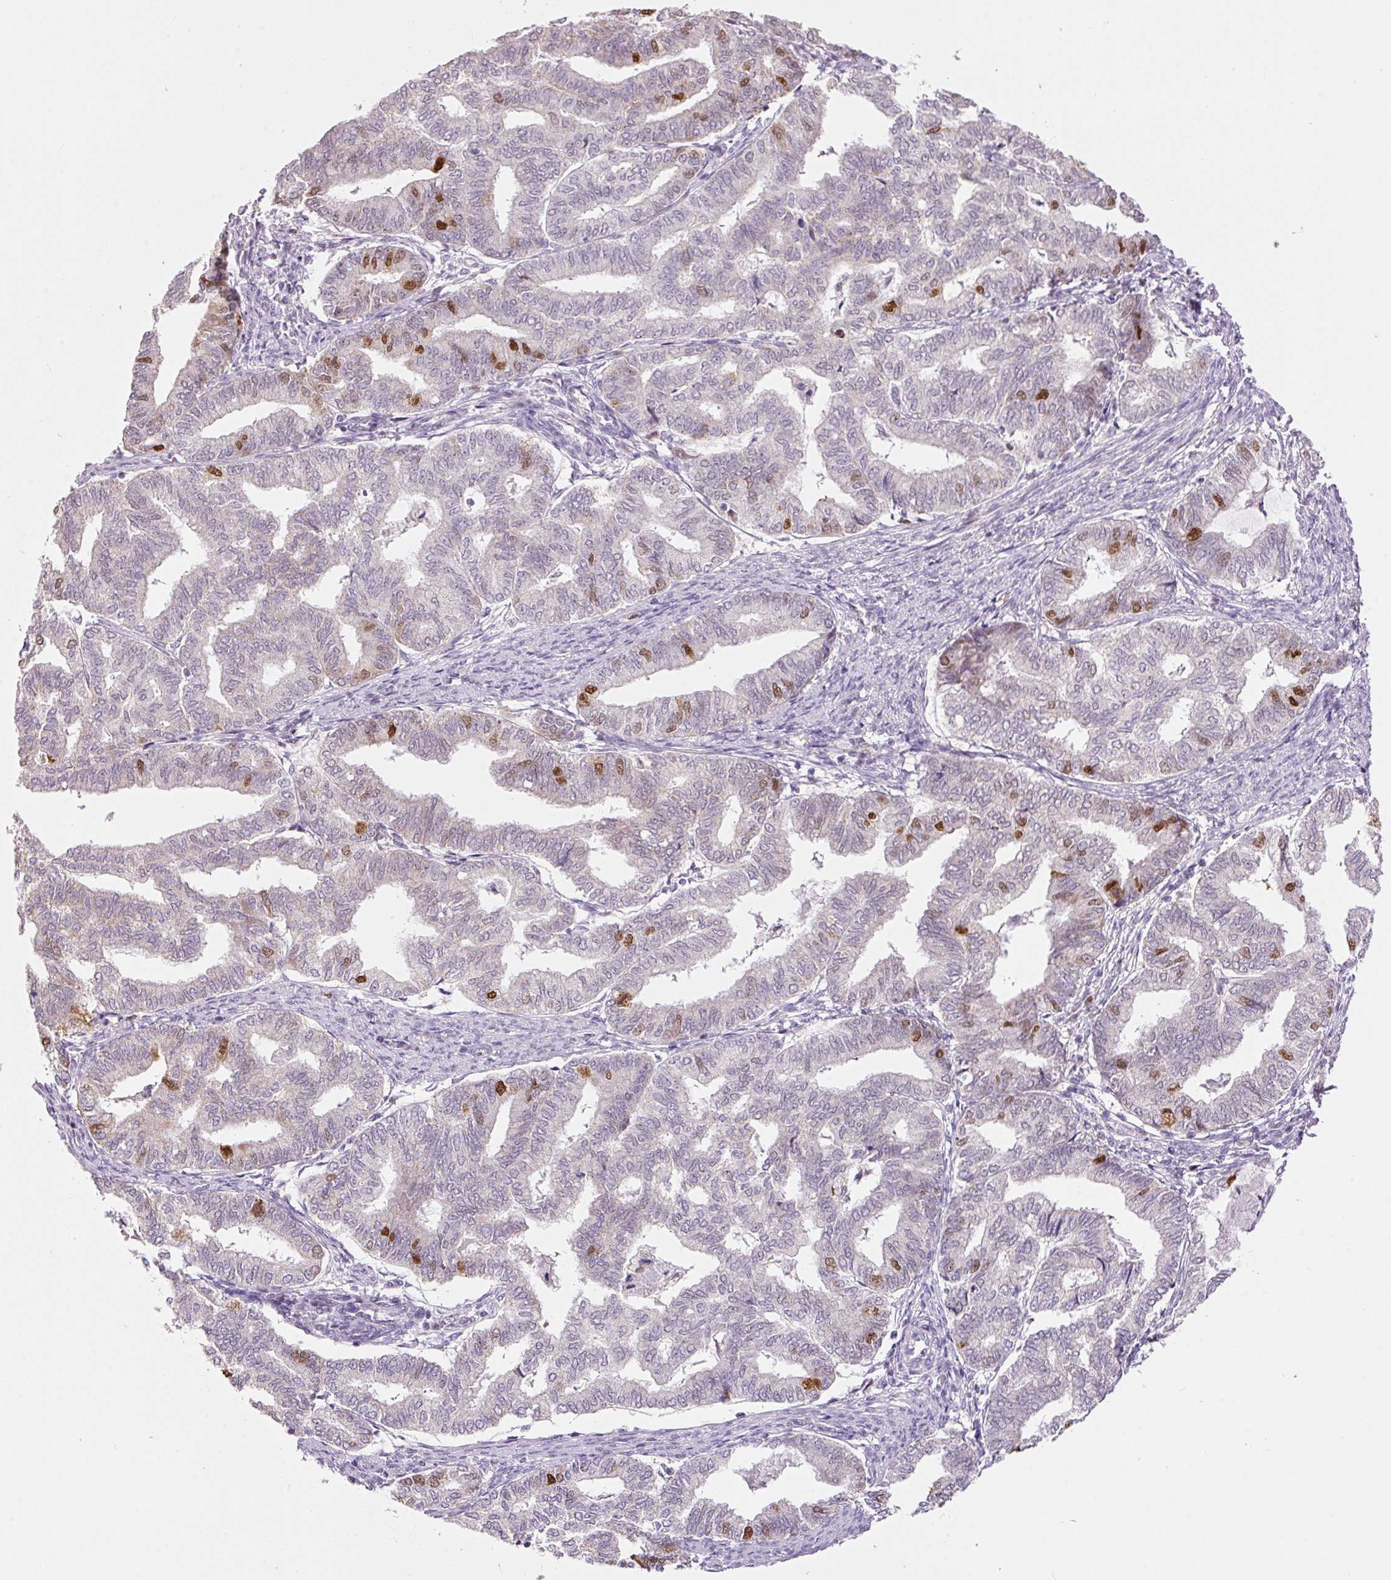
{"staining": {"intensity": "moderate", "quantity": "<25%", "location": "nuclear"}, "tissue": "endometrial cancer", "cell_type": "Tumor cells", "image_type": "cancer", "snomed": [{"axis": "morphology", "description": "Adenocarcinoma, NOS"}, {"axis": "topography", "description": "Endometrium"}], "caption": "A low amount of moderate nuclear positivity is identified in about <25% of tumor cells in endometrial cancer (adenocarcinoma) tissue. Nuclei are stained in blue.", "gene": "KPNA2", "patient": {"sex": "female", "age": 79}}